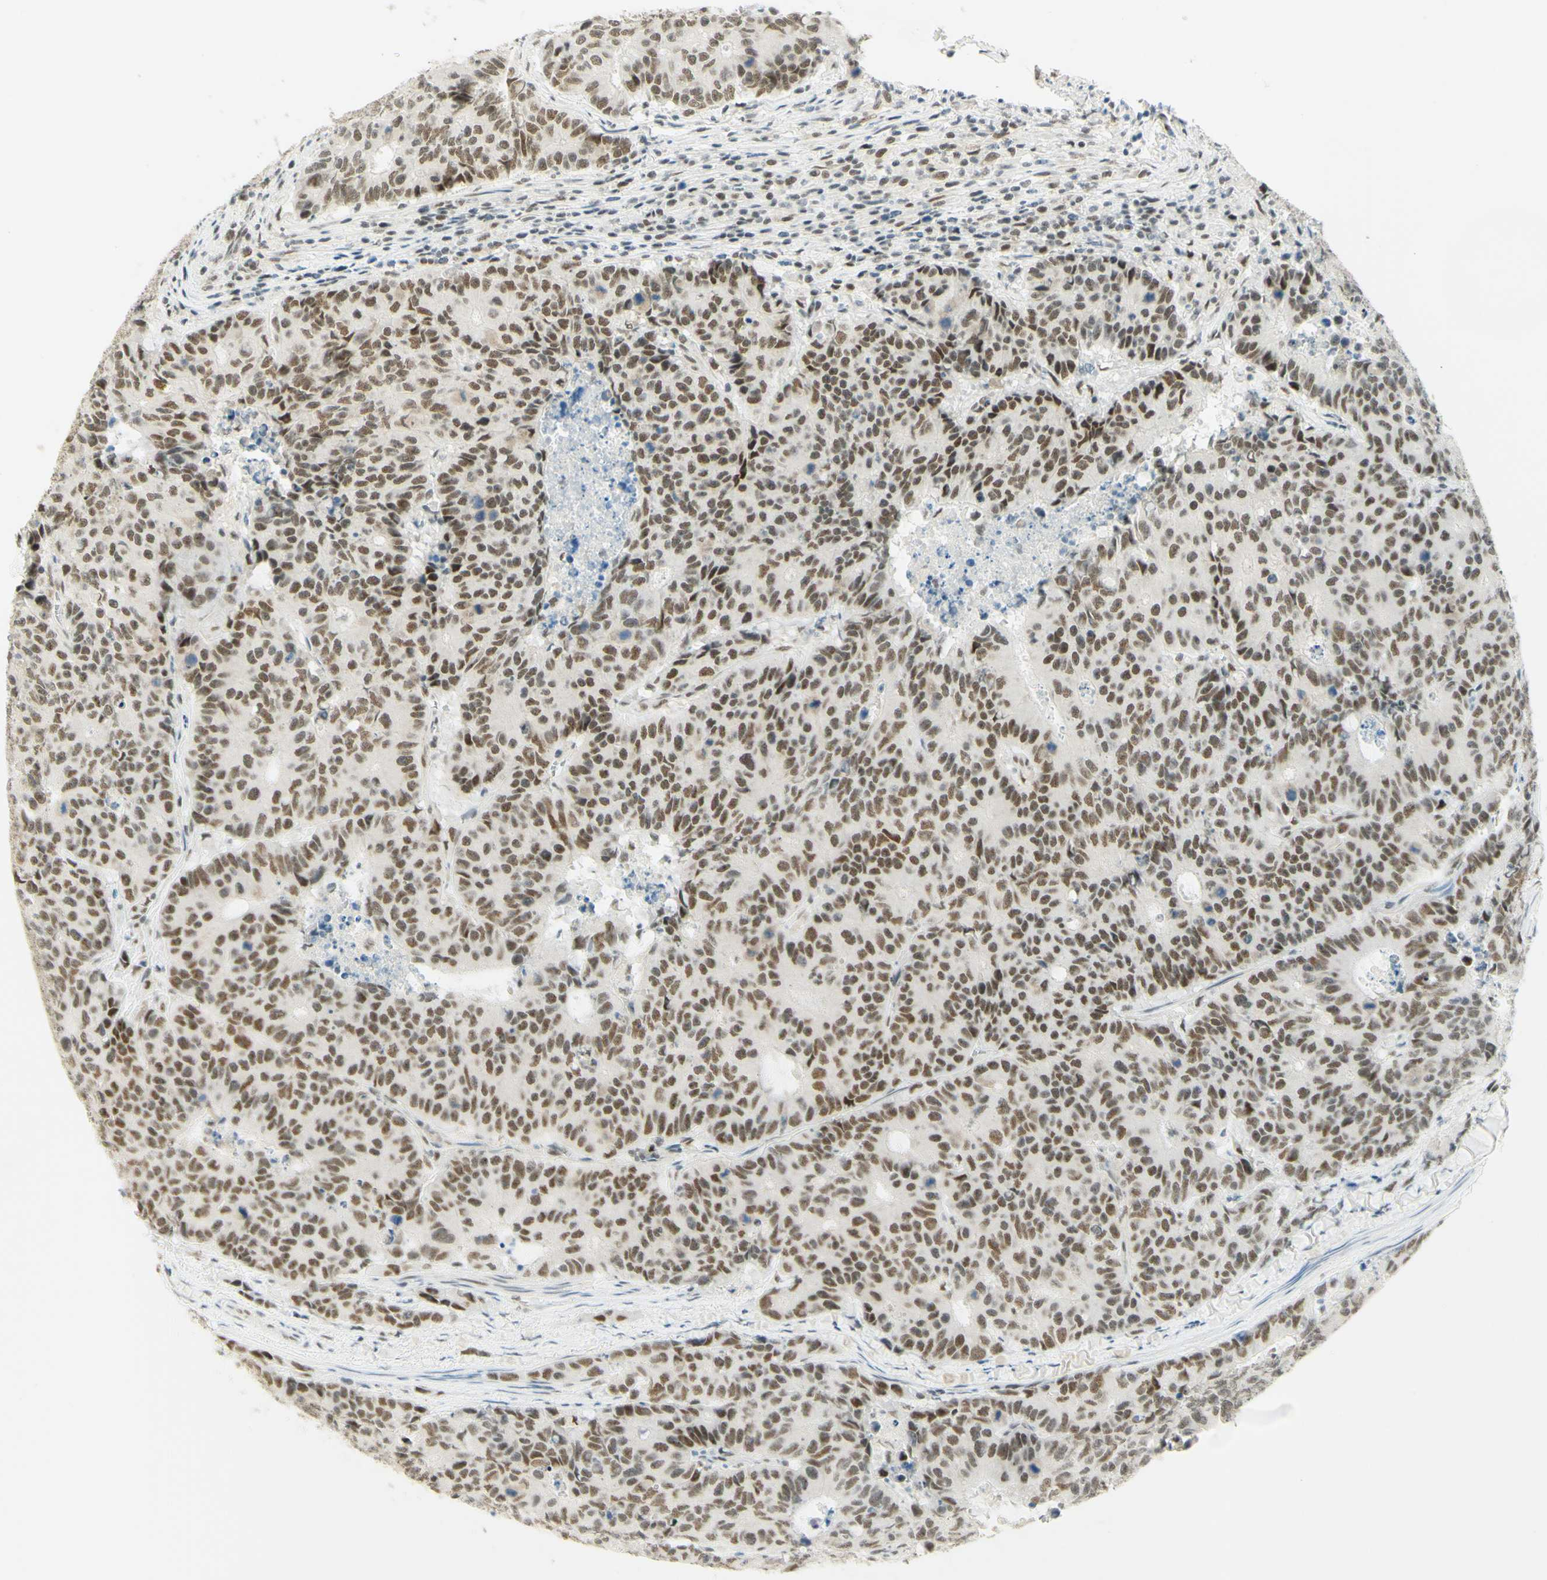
{"staining": {"intensity": "moderate", "quantity": ">75%", "location": "nuclear"}, "tissue": "colorectal cancer", "cell_type": "Tumor cells", "image_type": "cancer", "snomed": [{"axis": "morphology", "description": "Adenocarcinoma, NOS"}, {"axis": "topography", "description": "Colon"}], "caption": "Protein staining by immunohistochemistry reveals moderate nuclear expression in about >75% of tumor cells in colorectal adenocarcinoma.", "gene": "PMS2", "patient": {"sex": "female", "age": 86}}